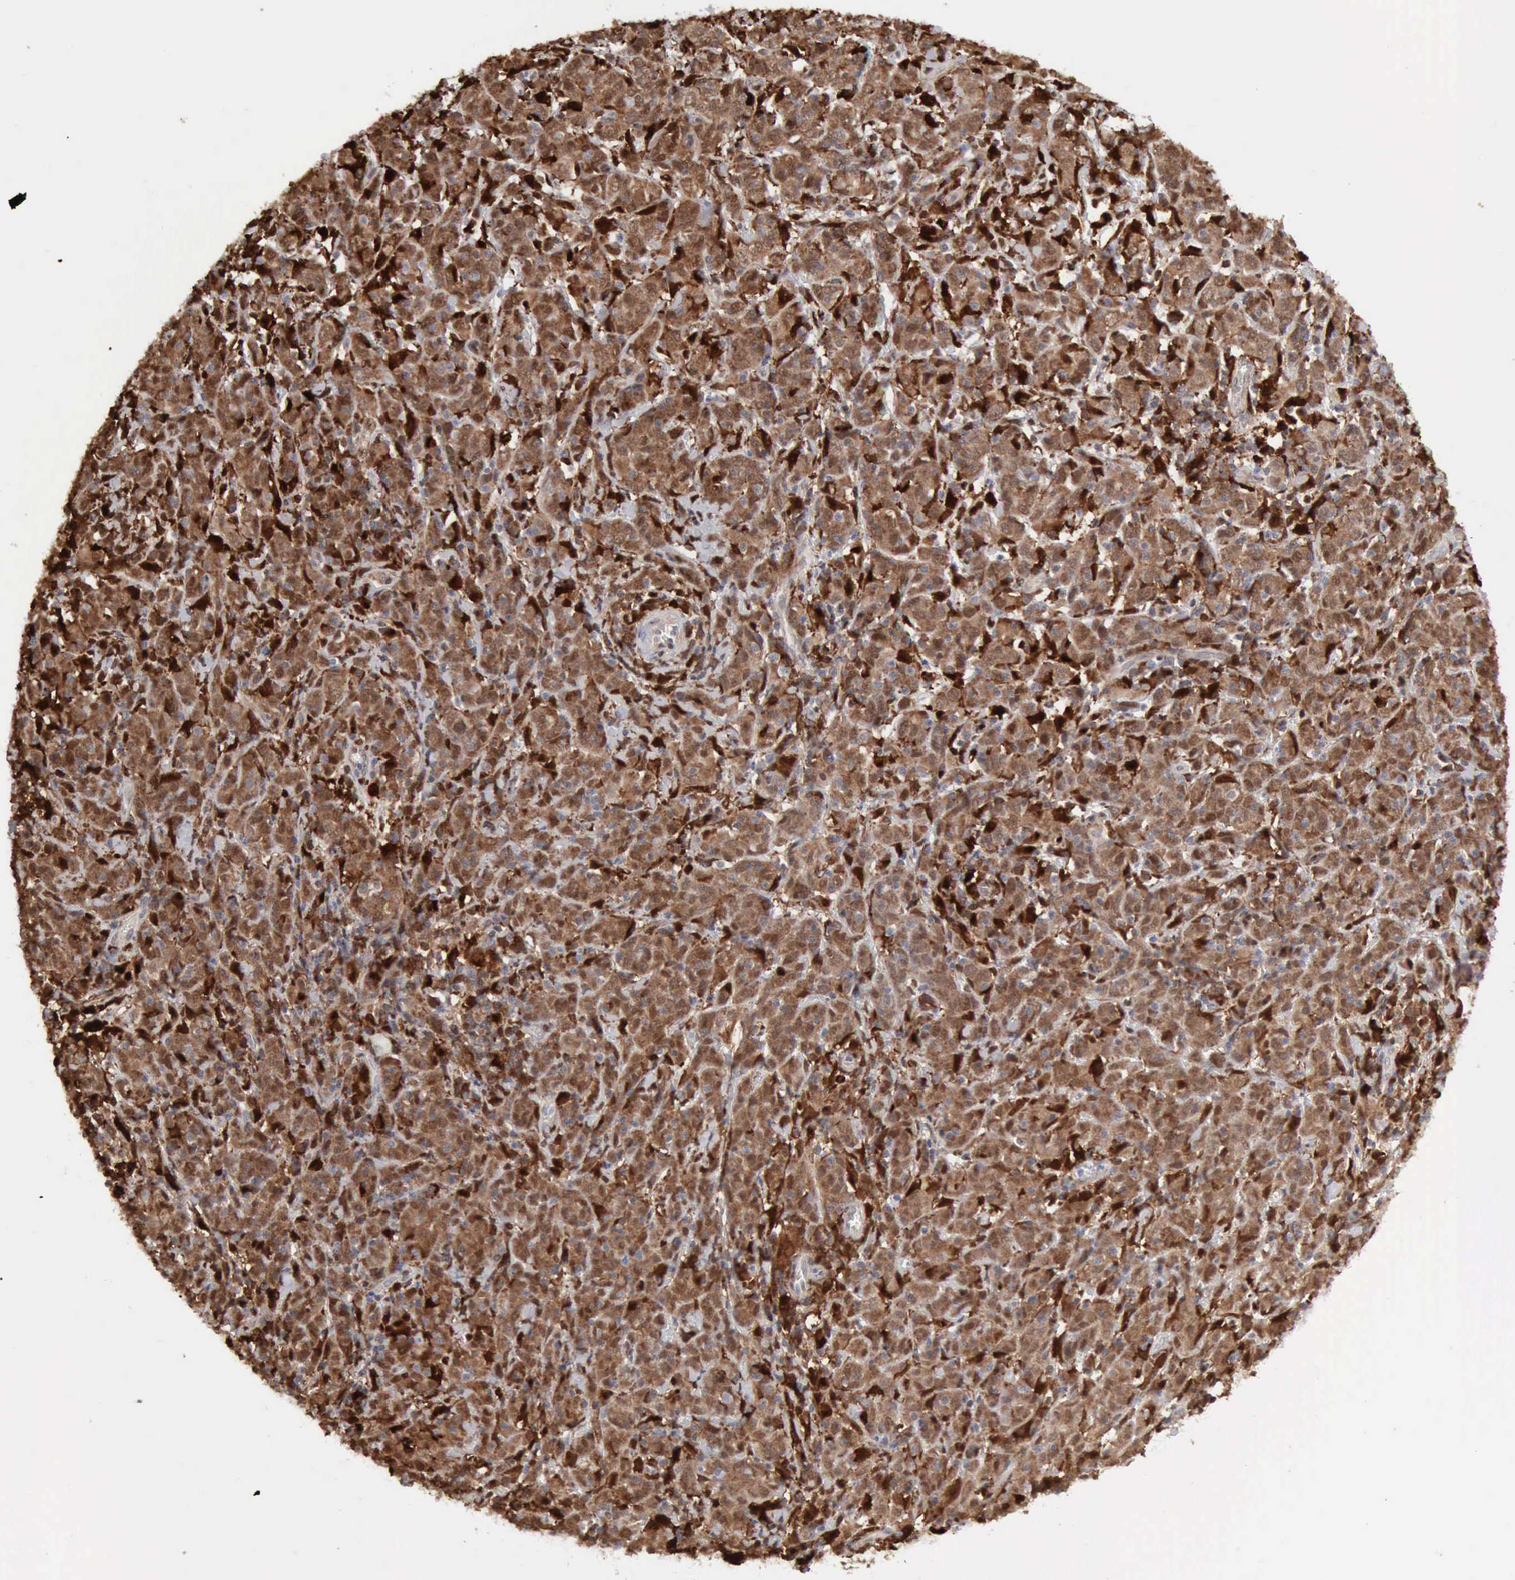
{"staining": {"intensity": "strong", "quantity": ">75%", "location": "cytoplasmic/membranous"}, "tissue": "cervical cancer", "cell_type": "Tumor cells", "image_type": "cancer", "snomed": [{"axis": "morphology", "description": "Normal tissue, NOS"}, {"axis": "morphology", "description": "Squamous cell carcinoma, NOS"}, {"axis": "topography", "description": "Cervix"}], "caption": "Brown immunohistochemical staining in human cervical squamous cell carcinoma exhibits strong cytoplasmic/membranous positivity in about >75% of tumor cells.", "gene": "STAT1", "patient": {"sex": "female", "age": 67}}